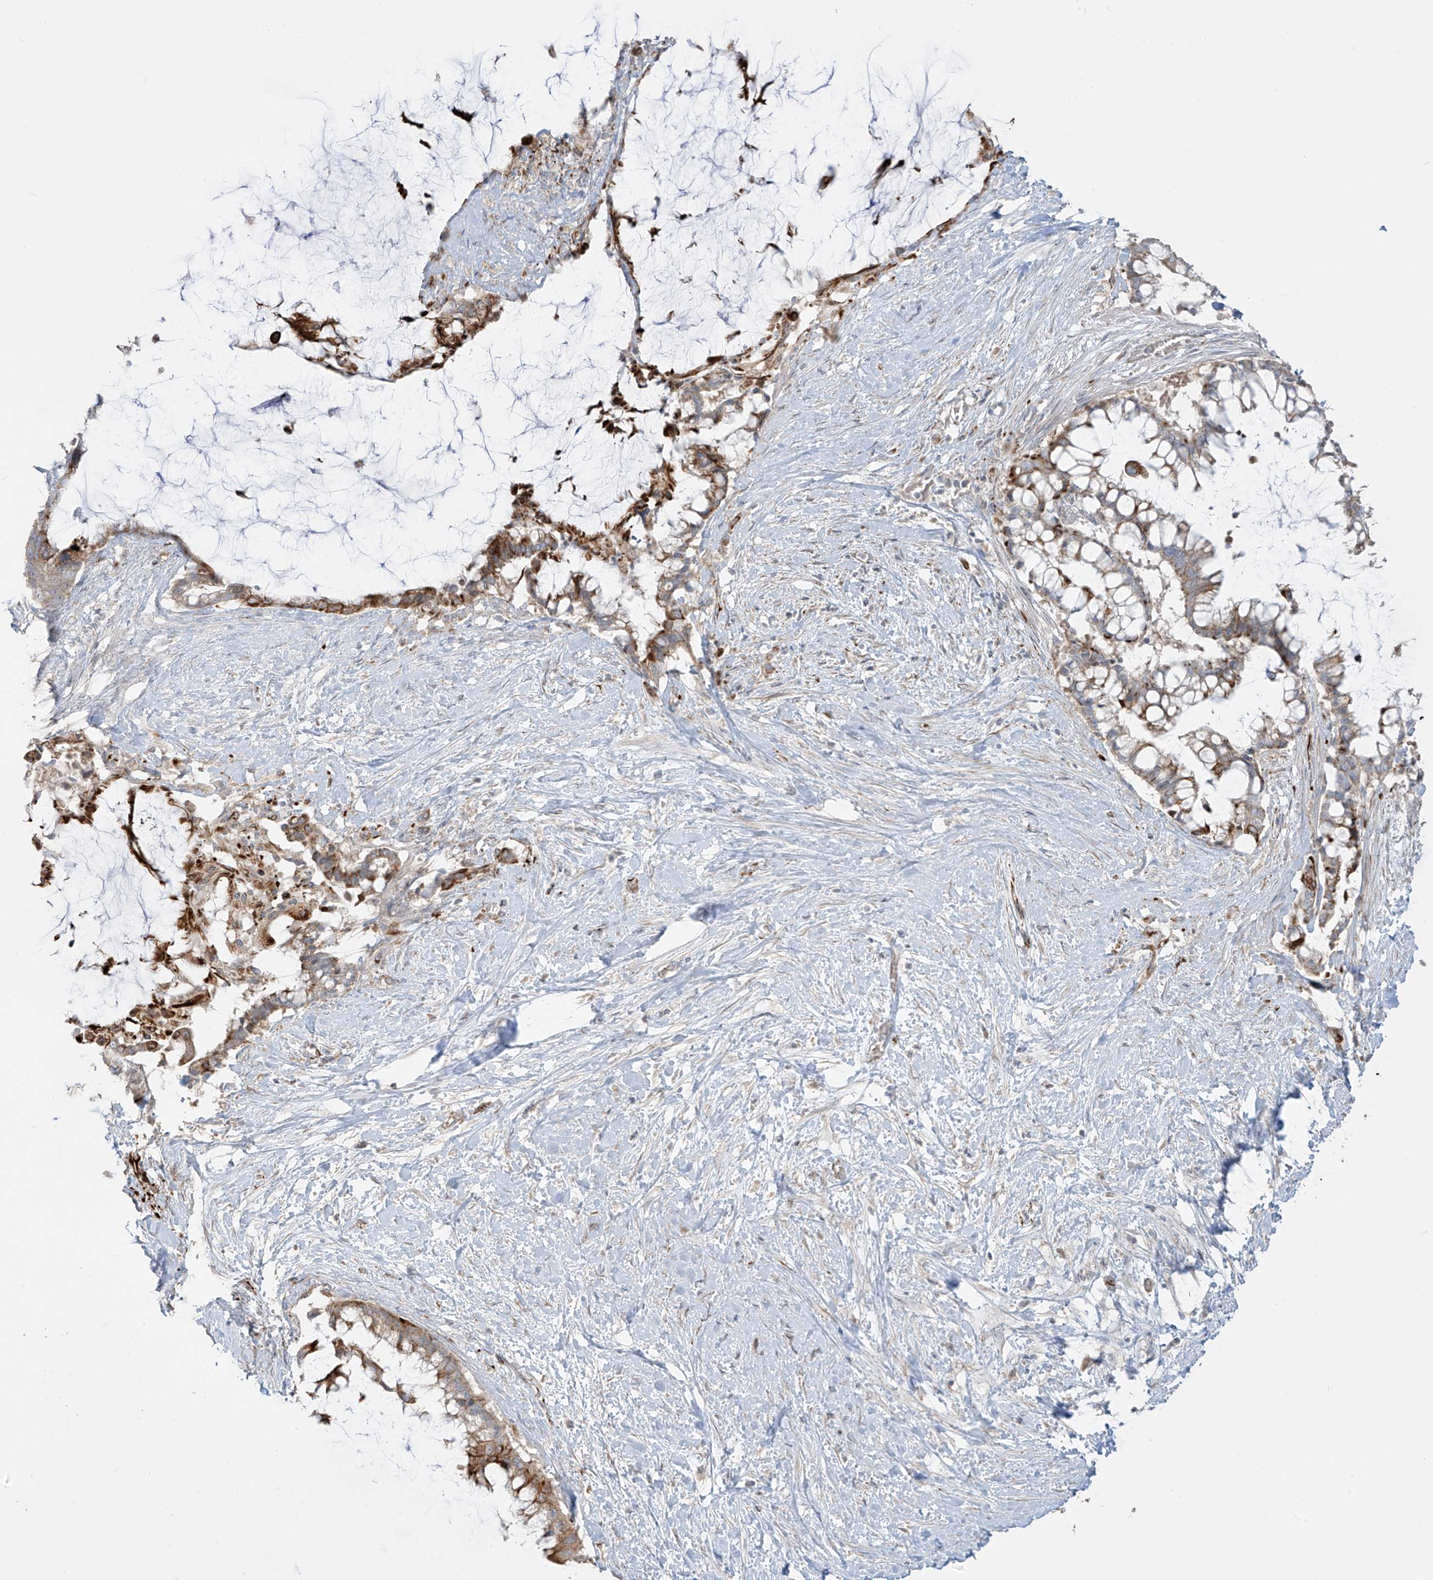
{"staining": {"intensity": "moderate", "quantity": ">75%", "location": "cytoplasmic/membranous"}, "tissue": "pancreatic cancer", "cell_type": "Tumor cells", "image_type": "cancer", "snomed": [{"axis": "morphology", "description": "Adenocarcinoma, NOS"}, {"axis": "topography", "description": "Pancreas"}], "caption": "Immunohistochemistry (IHC) staining of pancreatic cancer (adenocarcinoma), which displays medium levels of moderate cytoplasmic/membranous expression in approximately >75% of tumor cells indicating moderate cytoplasmic/membranous protein staining. The staining was performed using DAB (3,3'-diaminobenzidine) (brown) for protein detection and nuclei were counterstained in hematoxylin (blue).", "gene": "DCDC2", "patient": {"sex": "male", "age": 41}}